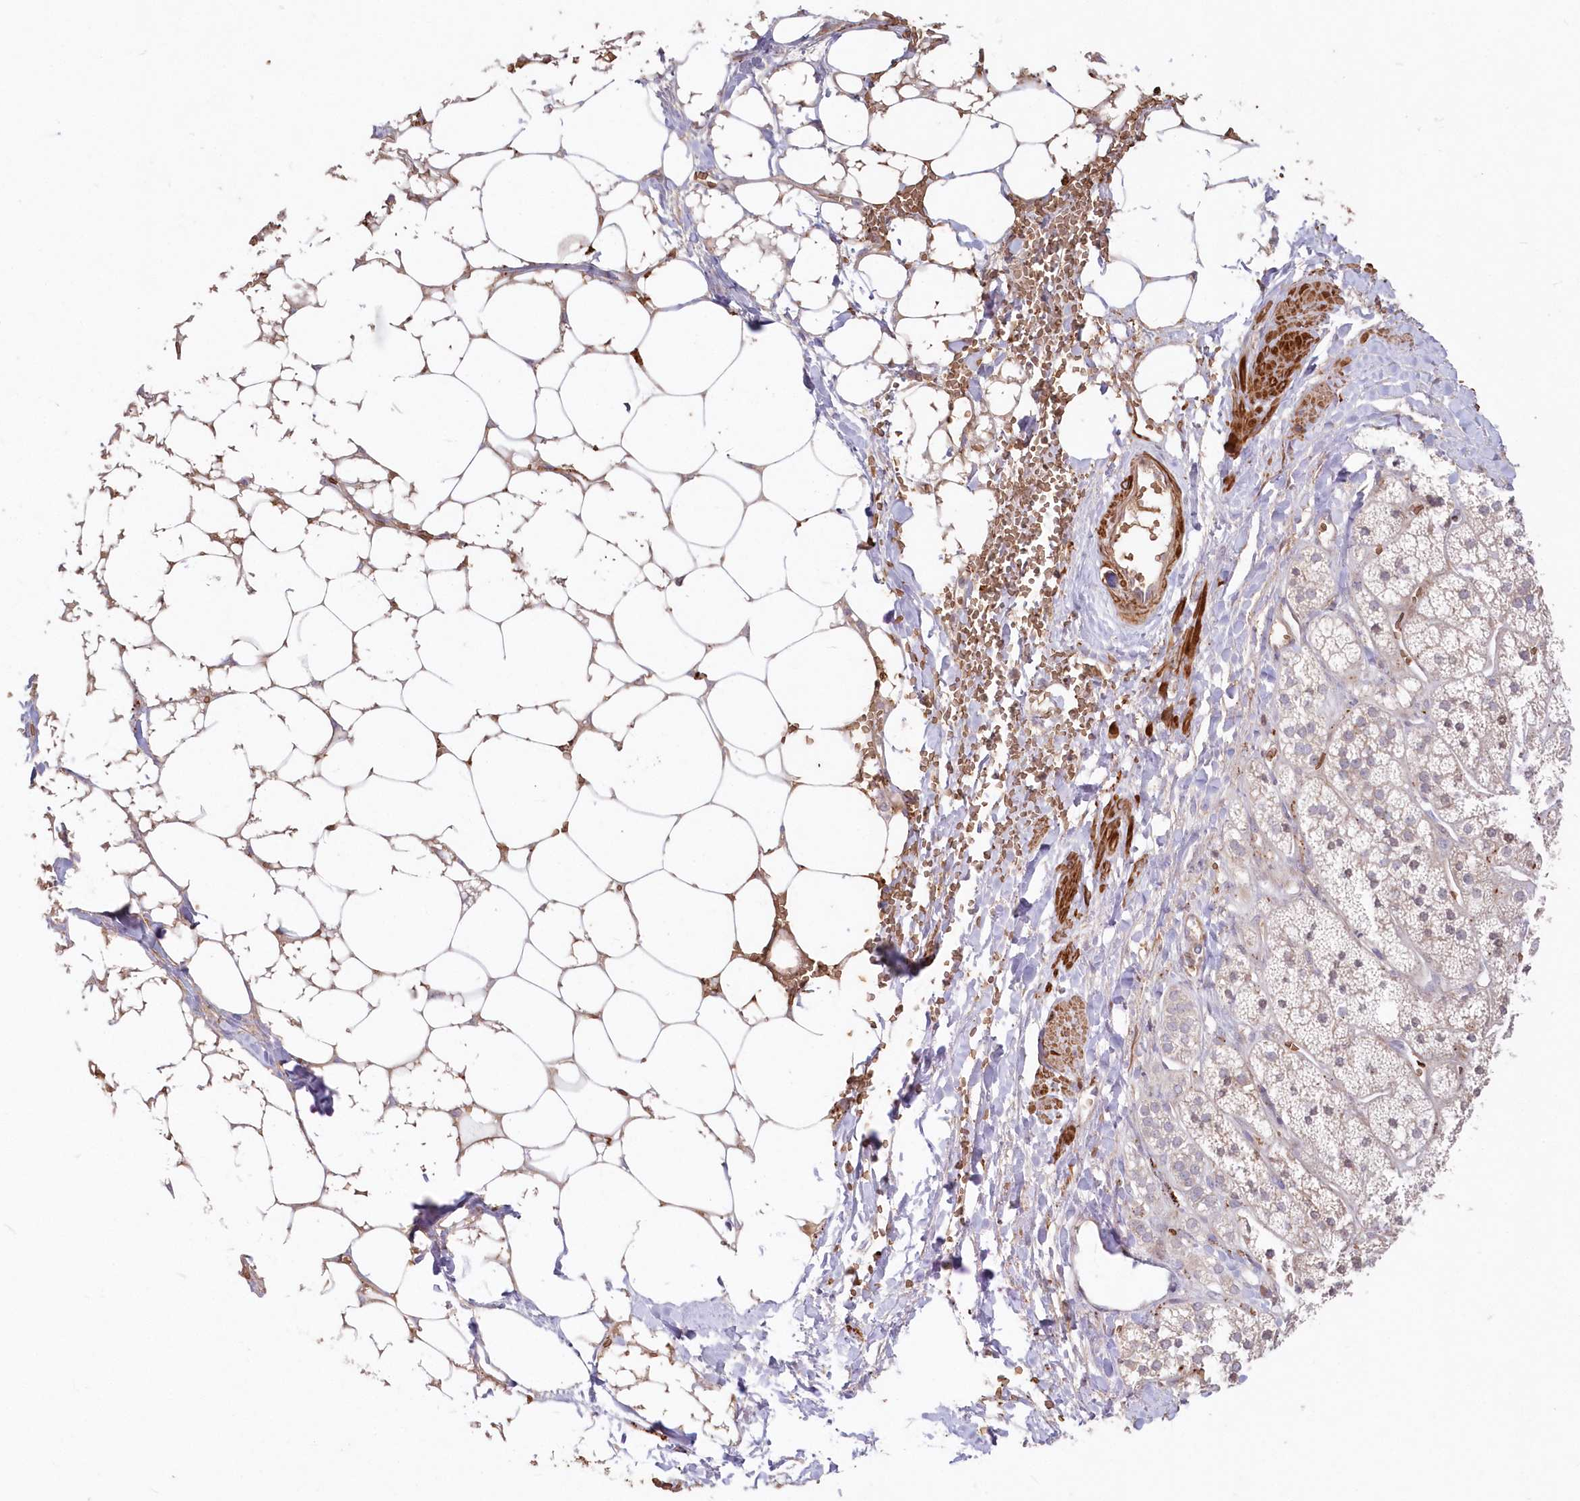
{"staining": {"intensity": "weak", "quantity": "25%-75%", "location": "cytoplasmic/membranous"}, "tissue": "adrenal gland", "cell_type": "Glandular cells", "image_type": "normal", "snomed": [{"axis": "morphology", "description": "Normal tissue, NOS"}, {"axis": "topography", "description": "Adrenal gland"}], "caption": "A high-resolution histopathology image shows immunohistochemistry staining of benign adrenal gland, which reveals weak cytoplasmic/membranous positivity in about 25%-75% of glandular cells. (DAB (3,3'-diaminobenzidine) IHC with brightfield microscopy, high magnification).", "gene": "SERINC1", "patient": {"sex": "male", "age": 56}}